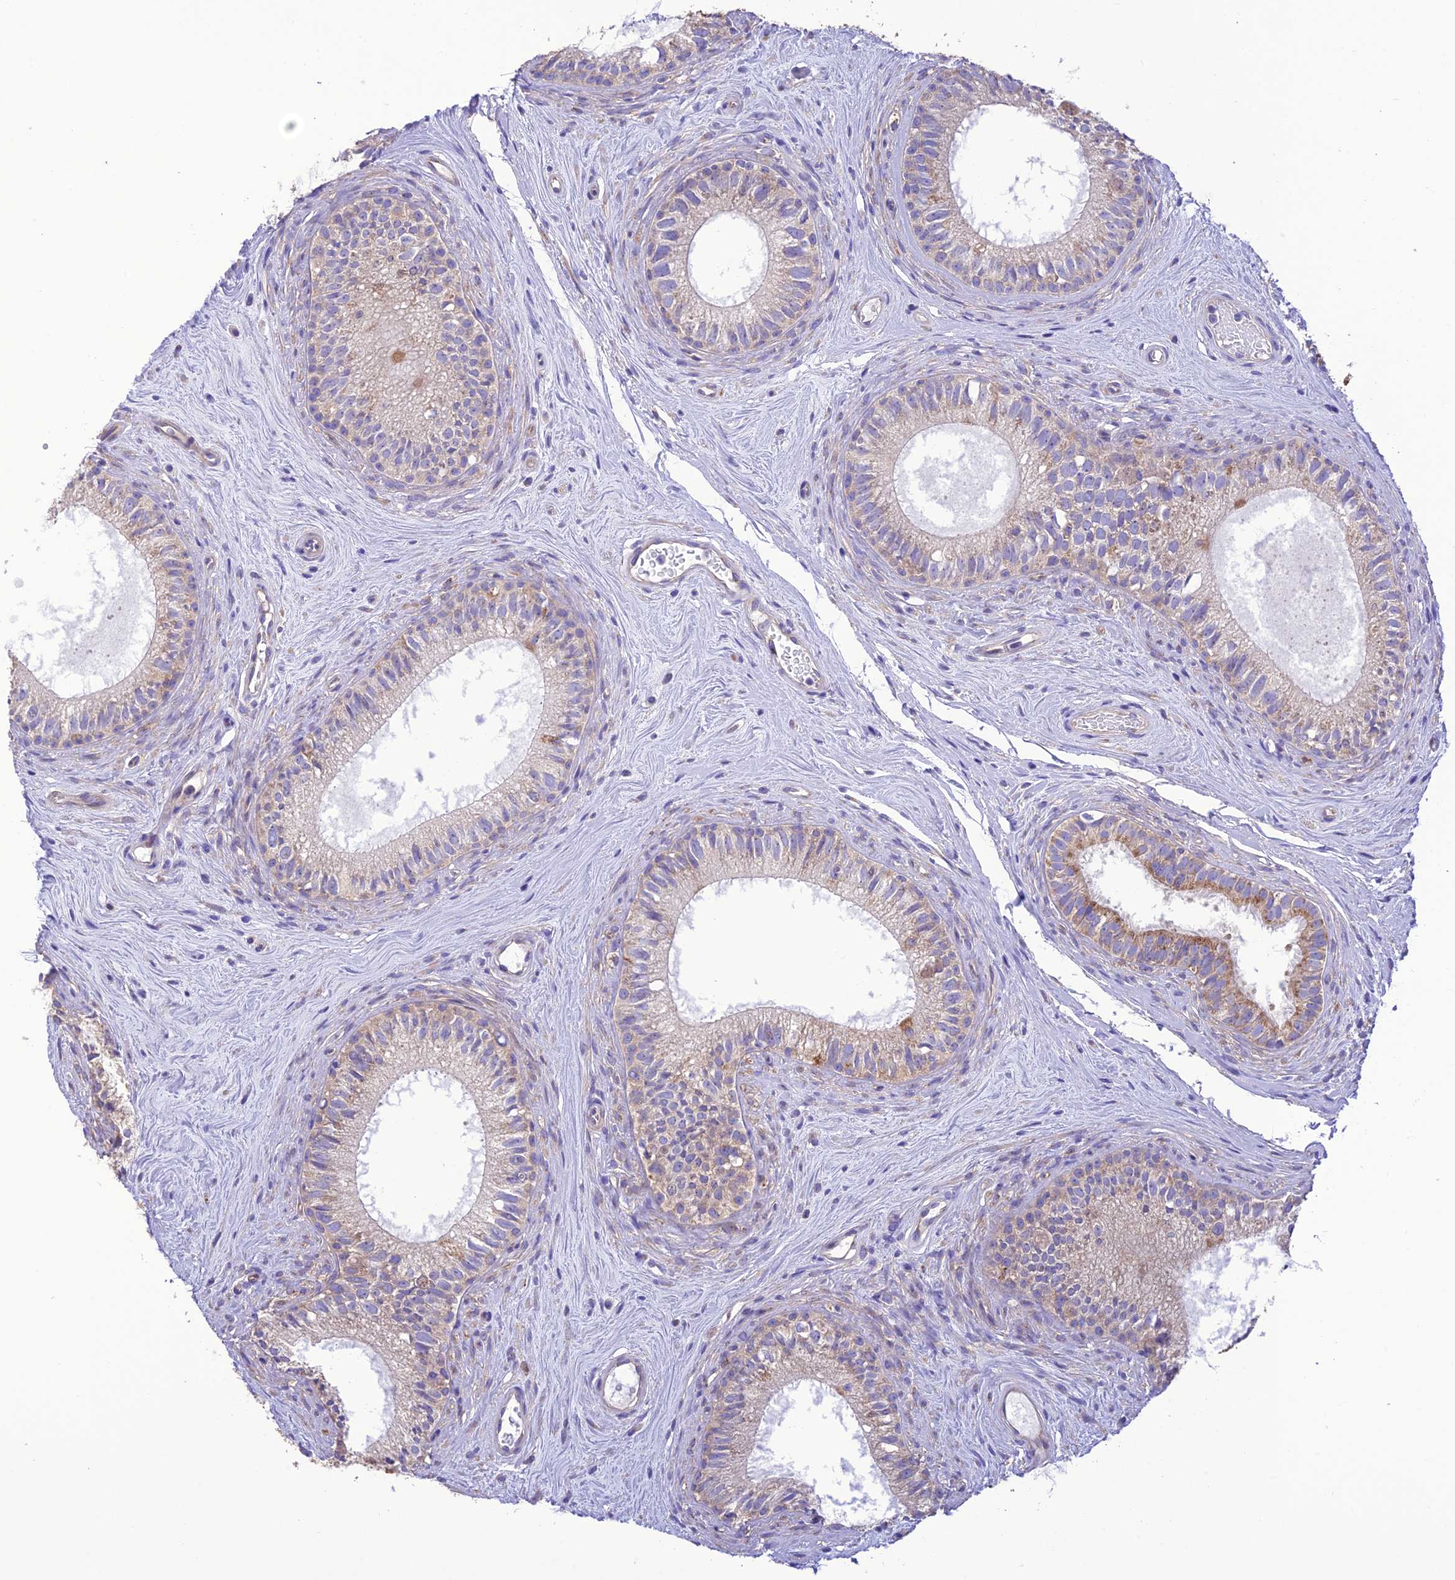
{"staining": {"intensity": "moderate", "quantity": "<25%", "location": "cytoplasmic/membranous"}, "tissue": "epididymis", "cell_type": "Glandular cells", "image_type": "normal", "snomed": [{"axis": "morphology", "description": "Normal tissue, NOS"}, {"axis": "topography", "description": "Epididymis"}], "caption": "Normal epididymis displays moderate cytoplasmic/membranous expression in about <25% of glandular cells The protein of interest is stained brown, and the nuclei are stained in blue (DAB IHC with brightfield microscopy, high magnification)..", "gene": "MAP3K12", "patient": {"sex": "male", "age": 71}}